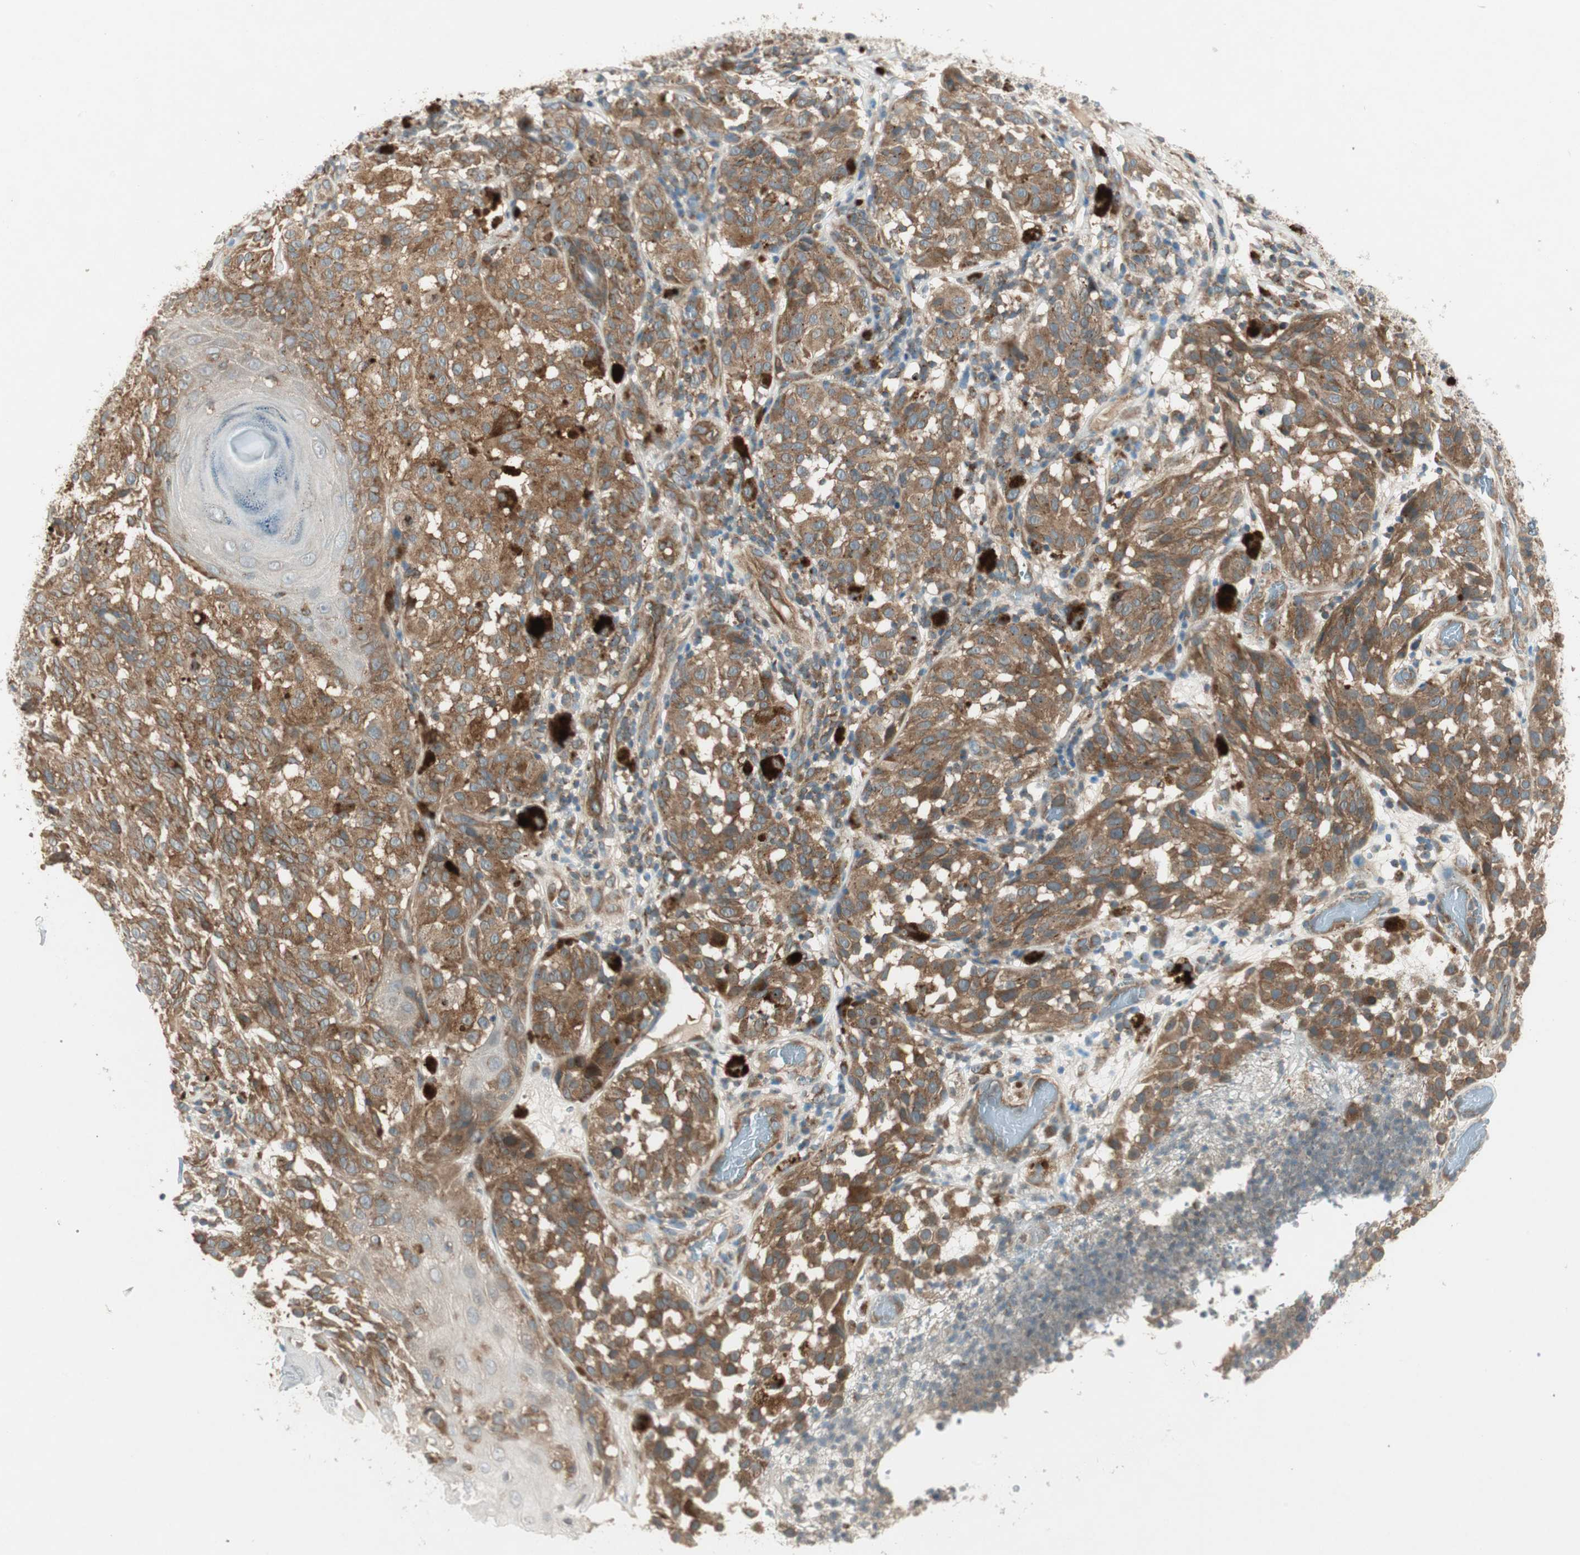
{"staining": {"intensity": "strong", "quantity": ">75%", "location": "cytoplasmic/membranous"}, "tissue": "melanoma", "cell_type": "Tumor cells", "image_type": "cancer", "snomed": [{"axis": "morphology", "description": "Malignant melanoma, NOS"}, {"axis": "topography", "description": "Skin"}], "caption": "Melanoma was stained to show a protein in brown. There is high levels of strong cytoplasmic/membranous expression in about >75% of tumor cells.", "gene": "CHADL", "patient": {"sex": "female", "age": 46}}